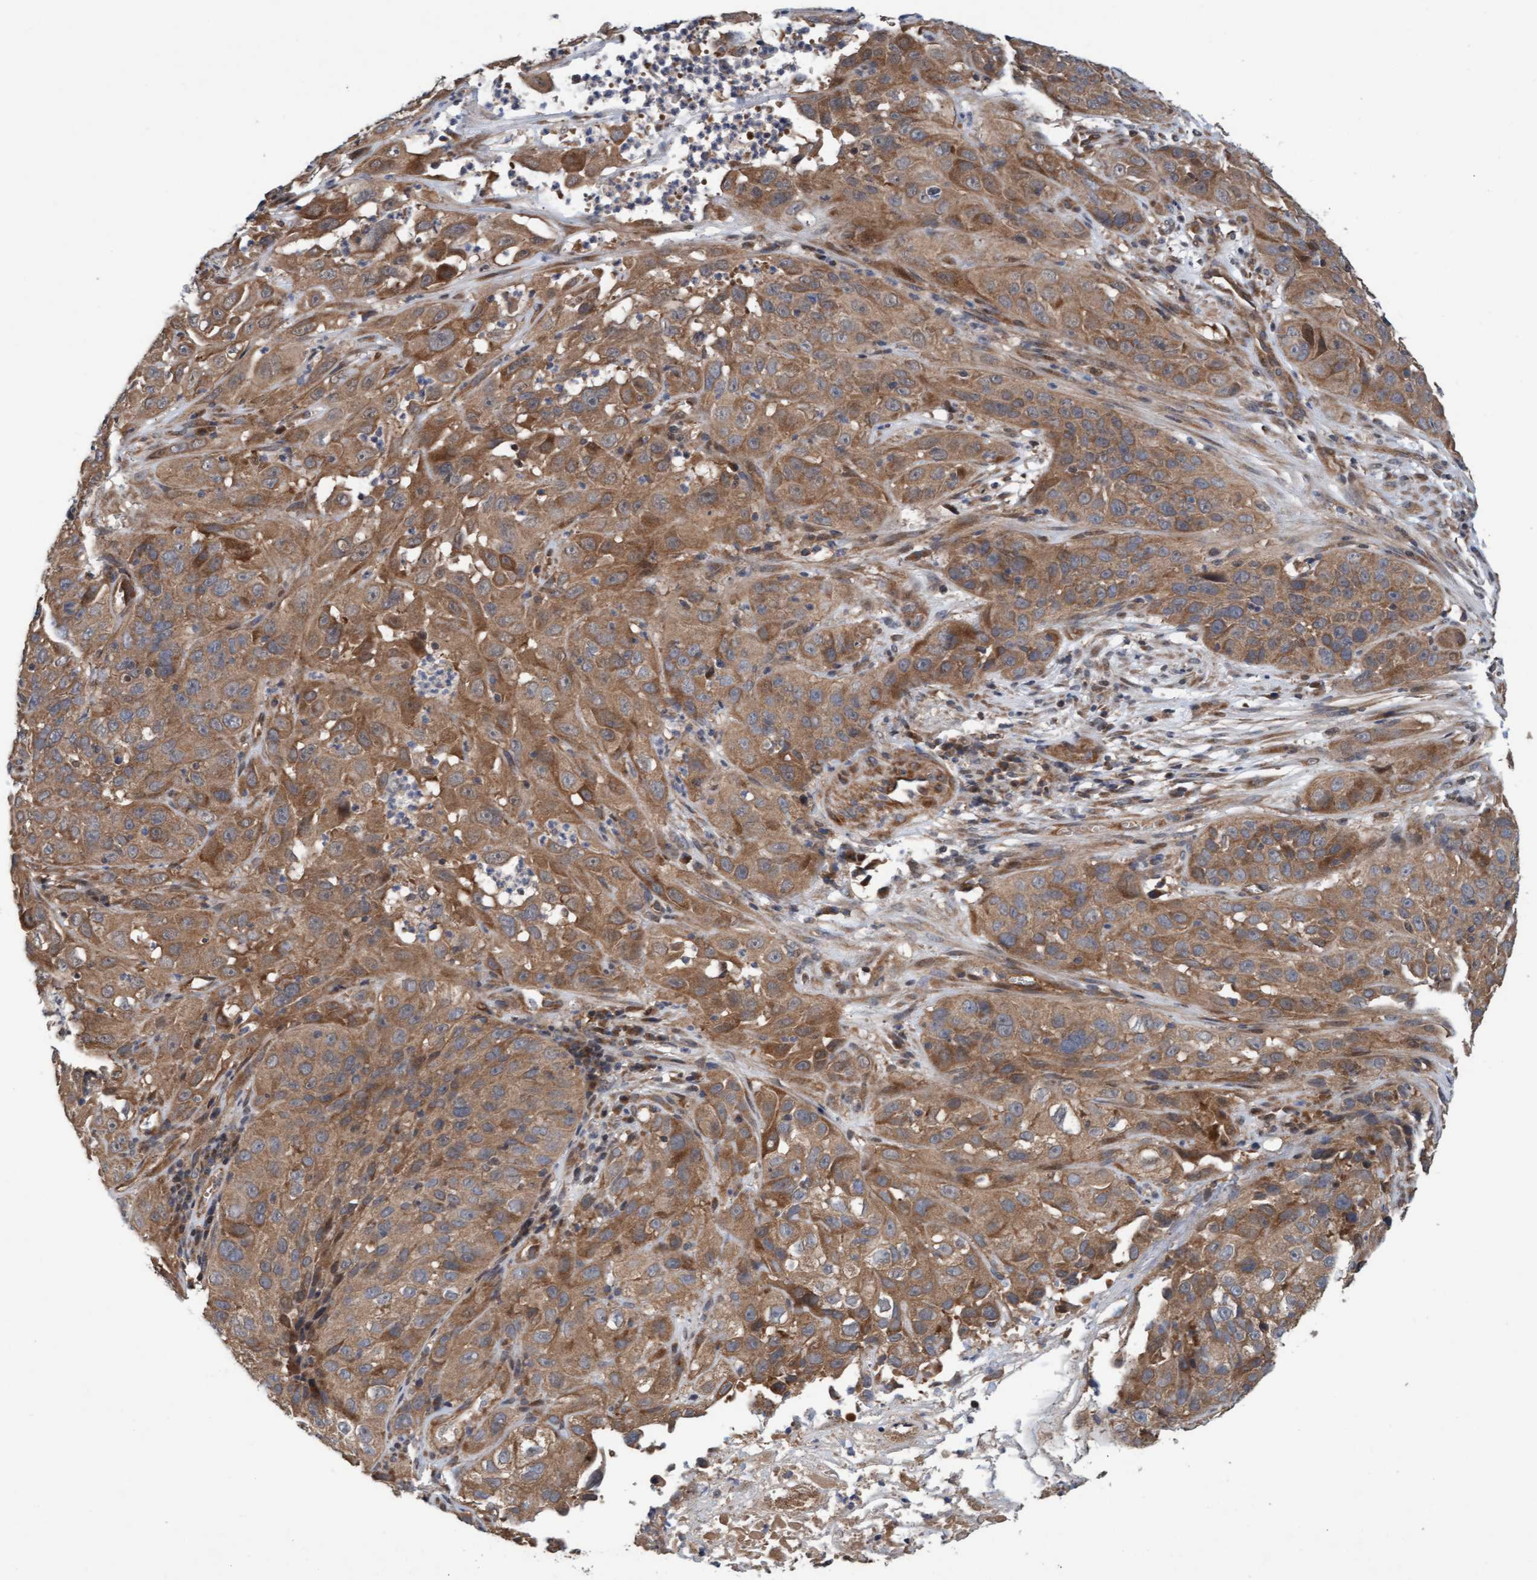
{"staining": {"intensity": "moderate", "quantity": ">75%", "location": "cytoplasmic/membranous"}, "tissue": "cervical cancer", "cell_type": "Tumor cells", "image_type": "cancer", "snomed": [{"axis": "morphology", "description": "Squamous cell carcinoma, NOS"}, {"axis": "topography", "description": "Cervix"}], "caption": "Moderate cytoplasmic/membranous protein positivity is identified in approximately >75% of tumor cells in cervical cancer.", "gene": "MLXIP", "patient": {"sex": "female", "age": 32}}